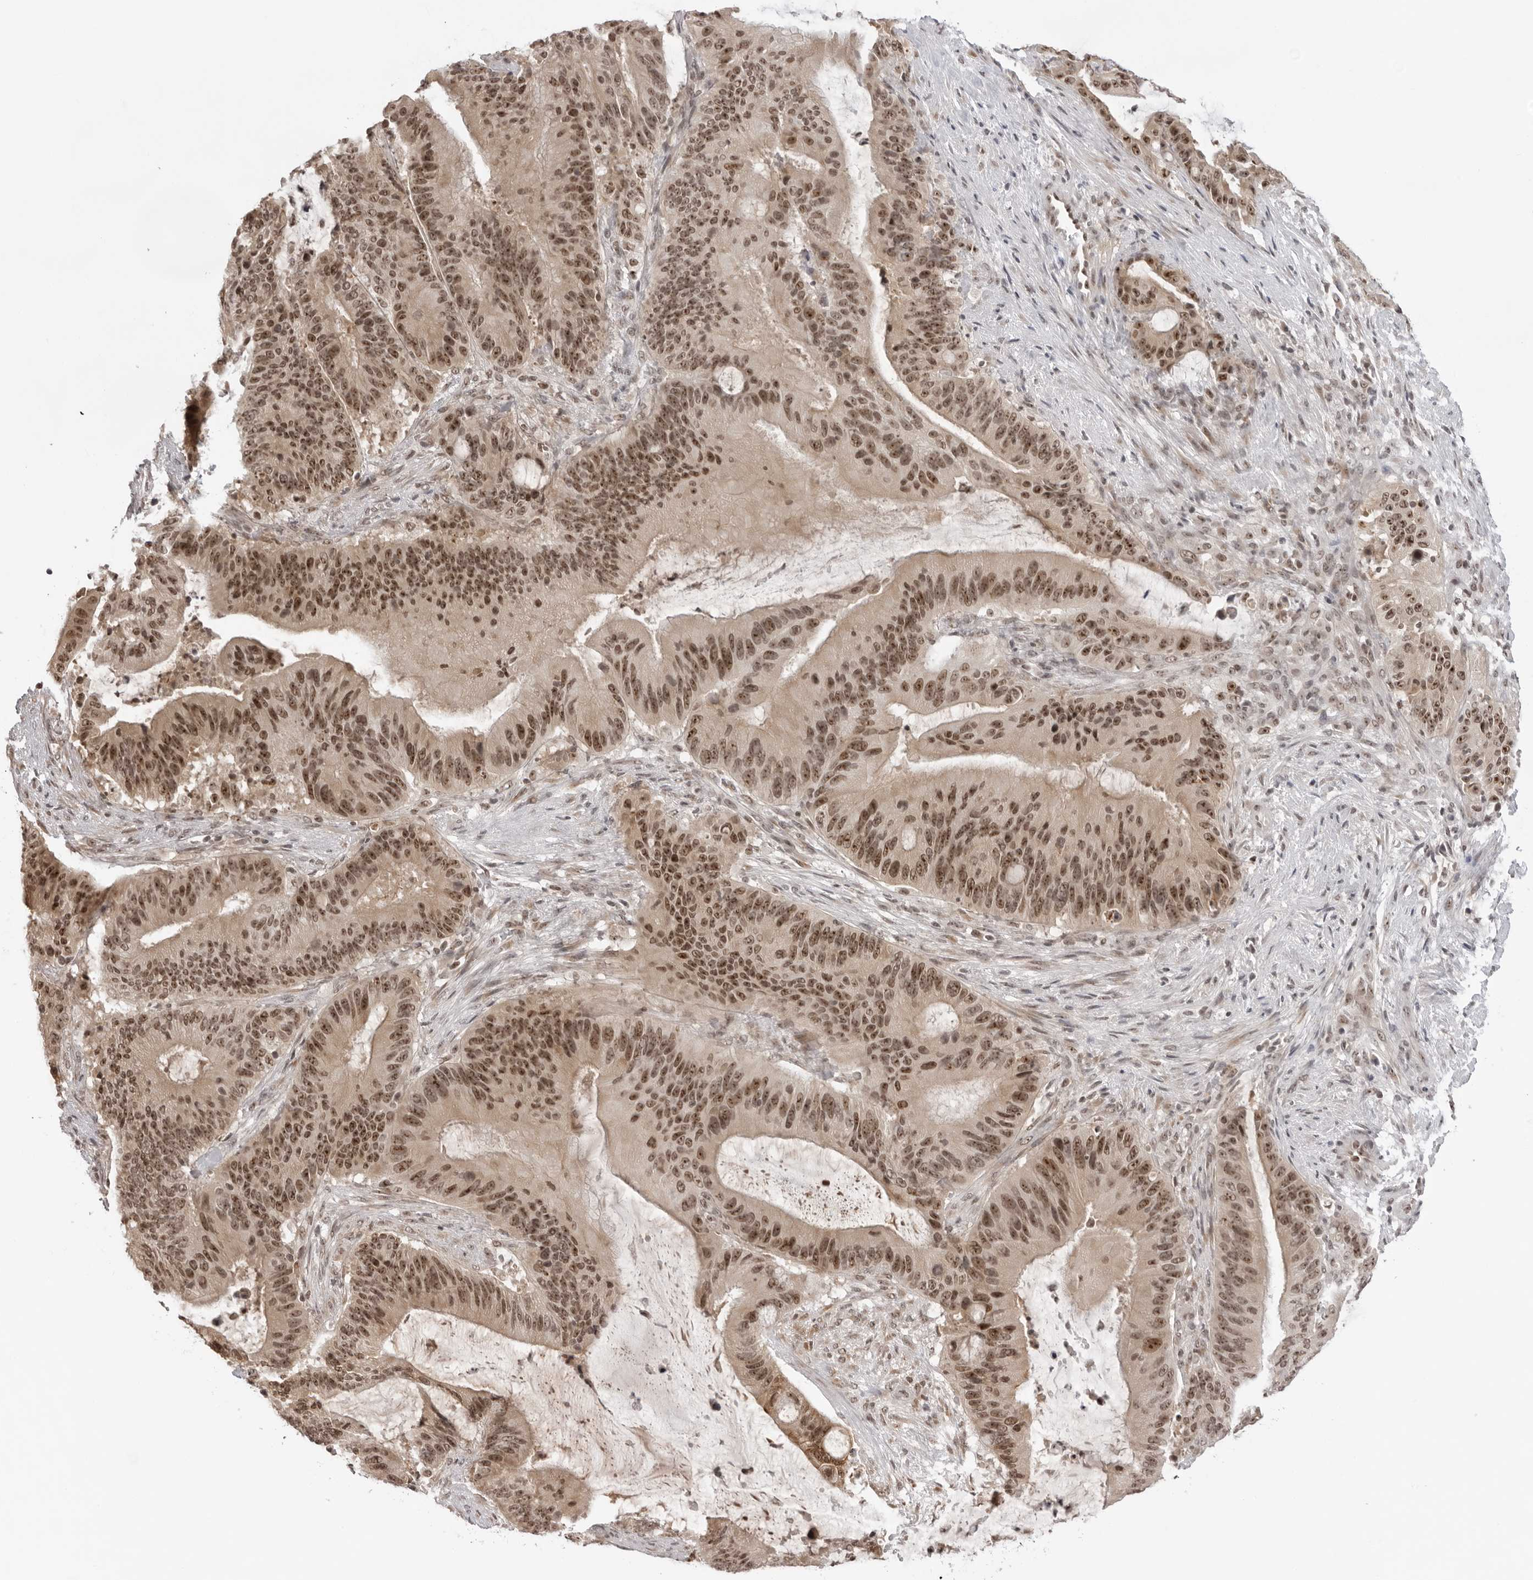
{"staining": {"intensity": "moderate", "quantity": ">75%", "location": "cytoplasmic/membranous,nuclear"}, "tissue": "liver cancer", "cell_type": "Tumor cells", "image_type": "cancer", "snomed": [{"axis": "morphology", "description": "Normal tissue, NOS"}, {"axis": "morphology", "description": "Cholangiocarcinoma"}, {"axis": "topography", "description": "Liver"}, {"axis": "topography", "description": "Peripheral nerve tissue"}], "caption": "This is an image of IHC staining of liver cholangiocarcinoma, which shows moderate staining in the cytoplasmic/membranous and nuclear of tumor cells.", "gene": "EXOSC10", "patient": {"sex": "female", "age": 73}}